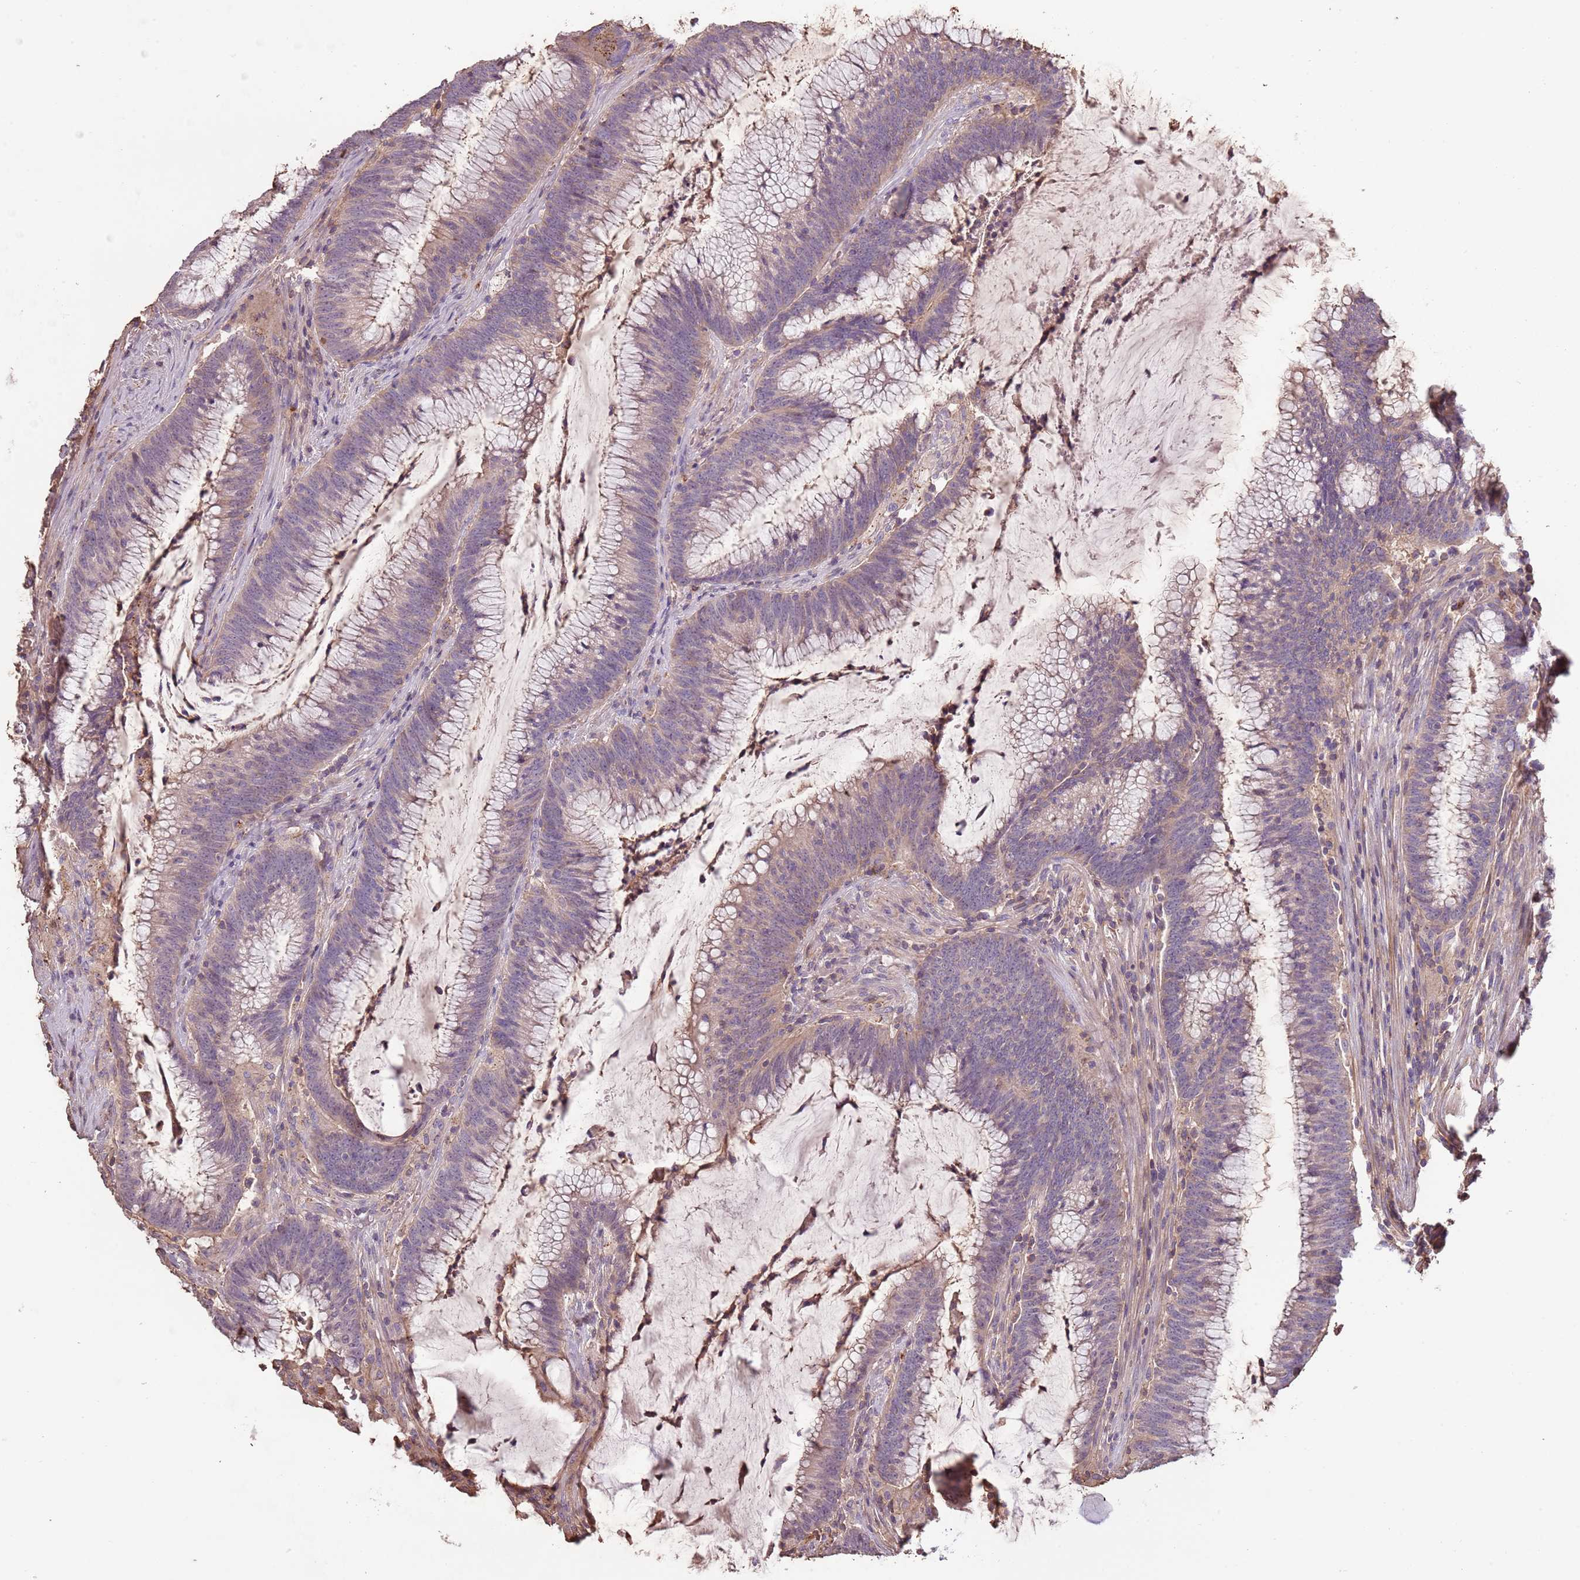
{"staining": {"intensity": "negative", "quantity": "none", "location": "none"}, "tissue": "colorectal cancer", "cell_type": "Tumor cells", "image_type": "cancer", "snomed": [{"axis": "morphology", "description": "Adenocarcinoma, NOS"}, {"axis": "topography", "description": "Rectum"}], "caption": "Colorectal cancer (adenocarcinoma) stained for a protein using immunohistochemistry demonstrates no expression tumor cells.", "gene": "FECH", "patient": {"sex": "female", "age": 77}}